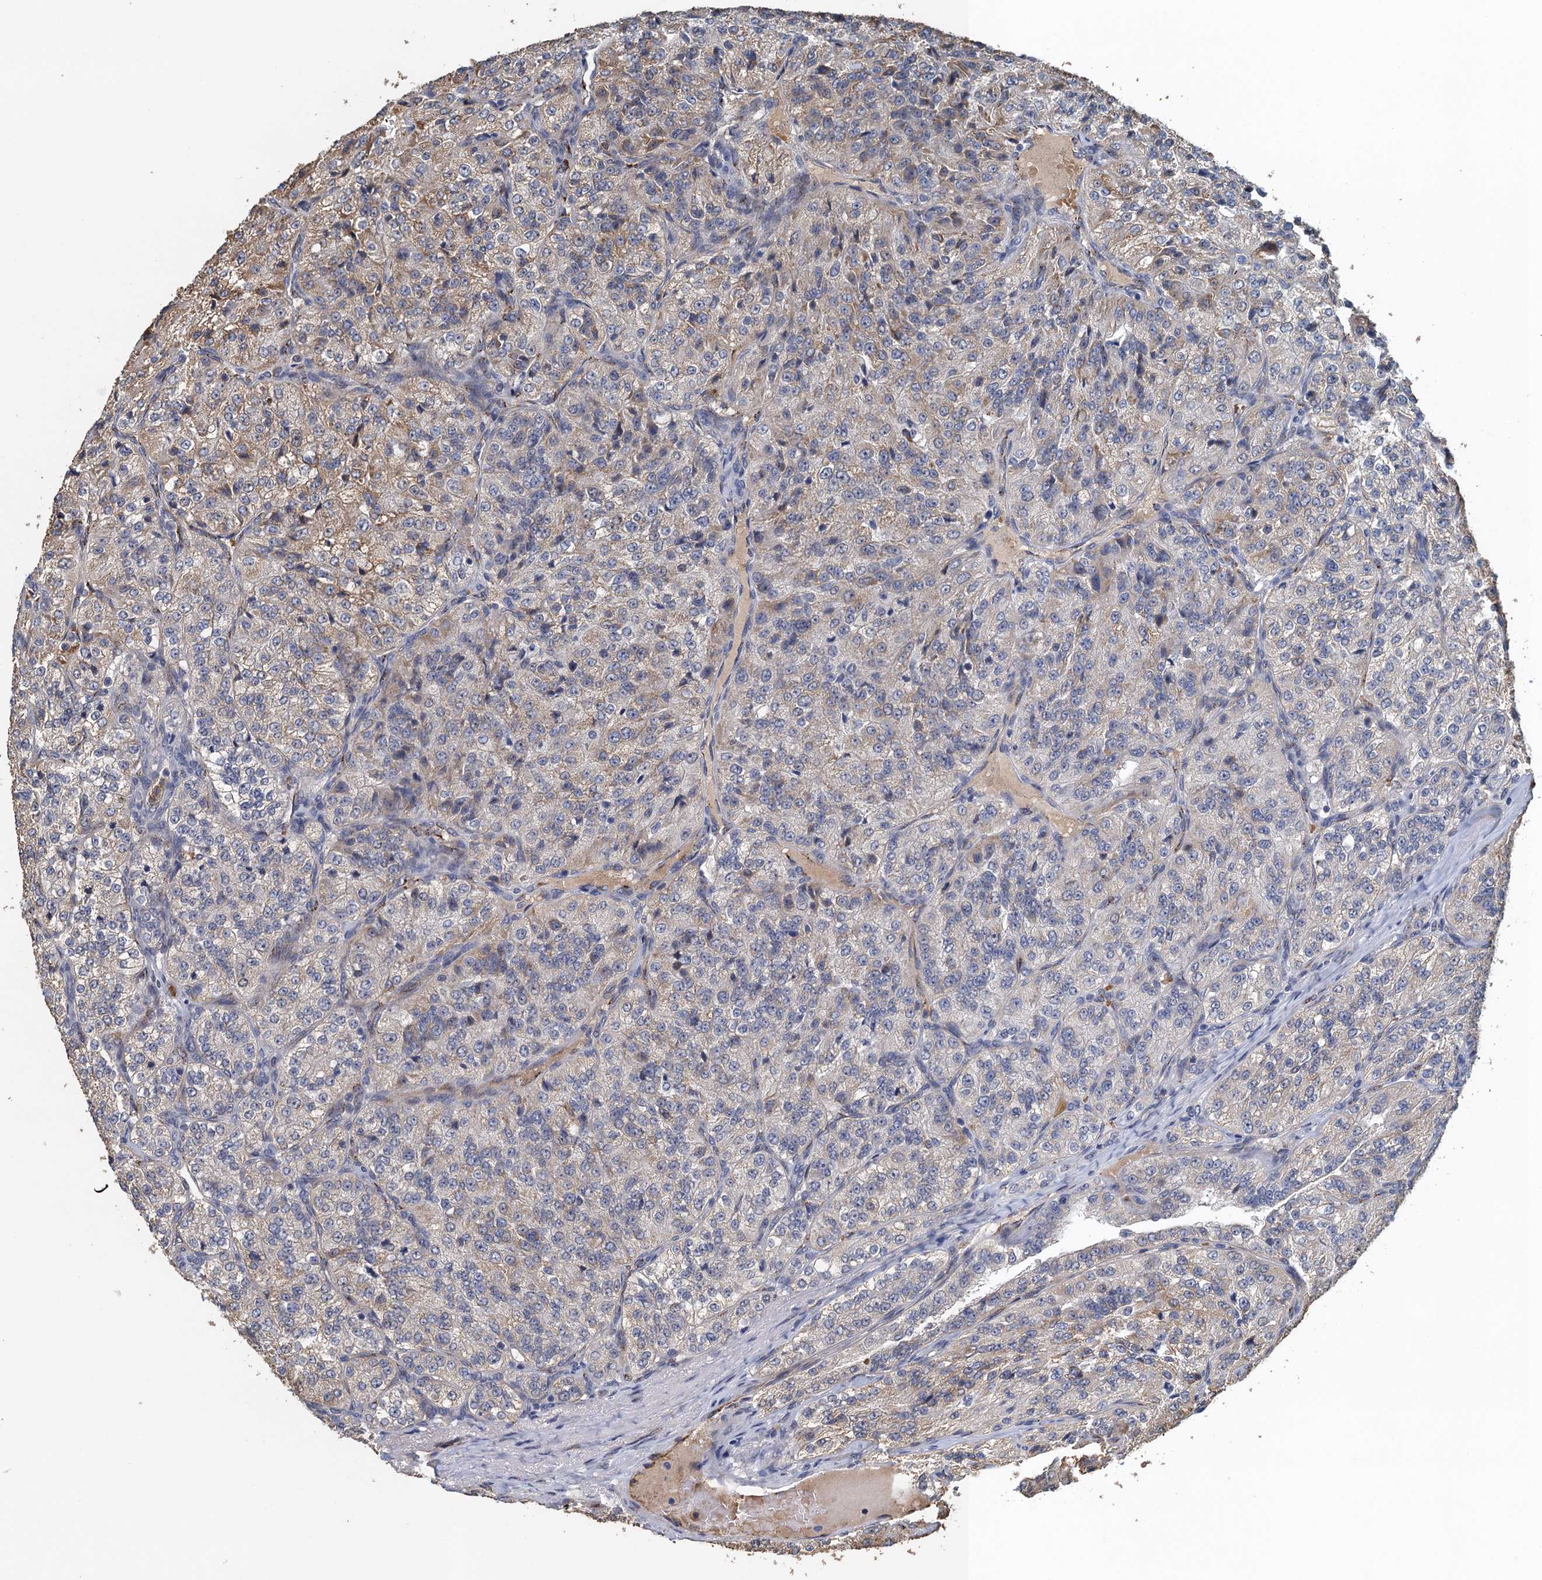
{"staining": {"intensity": "moderate", "quantity": "<25%", "location": "cytoplasmic/membranous"}, "tissue": "renal cancer", "cell_type": "Tumor cells", "image_type": "cancer", "snomed": [{"axis": "morphology", "description": "Adenocarcinoma, NOS"}, {"axis": "topography", "description": "Kidney"}], "caption": "High-magnification brightfield microscopy of adenocarcinoma (renal) stained with DAB (3,3'-diaminobenzidine) (brown) and counterstained with hematoxylin (blue). tumor cells exhibit moderate cytoplasmic/membranous staining is identified in approximately<25% of cells.", "gene": "ACSBG1", "patient": {"sex": "female", "age": 63}}